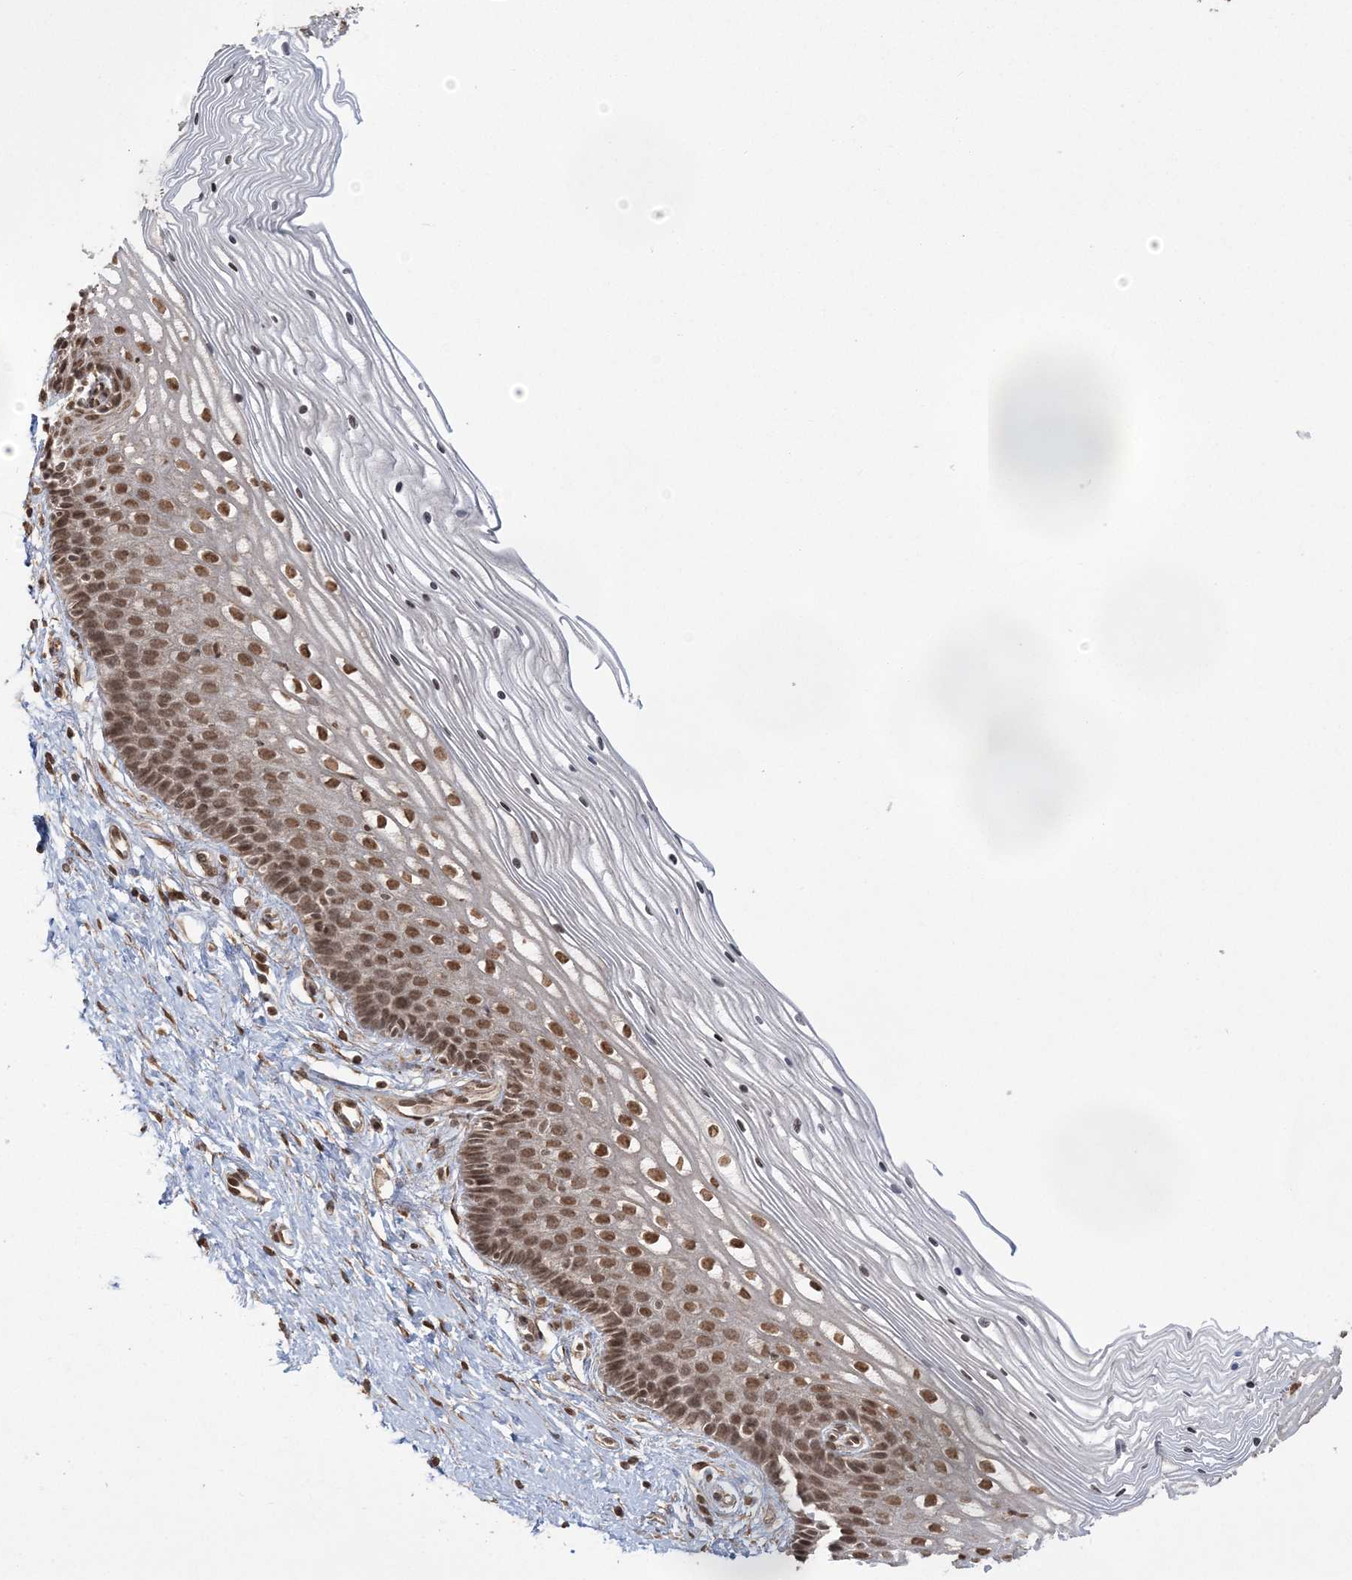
{"staining": {"intensity": "weak", "quantity": ">75%", "location": "nuclear"}, "tissue": "cervix", "cell_type": "Glandular cells", "image_type": "normal", "snomed": [{"axis": "morphology", "description": "Normal tissue, NOS"}, {"axis": "topography", "description": "Cervix"}], "caption": "Immunohistochemical staining of unremarkable human cervix displays low levels of weak nuclear positivity in about >75% of glandular cells. The protein of interest is shown in brown color, while the nuclei are stained blue.", "gene": "ZNF839", "patient": {"sex": "female", "age": 33}}